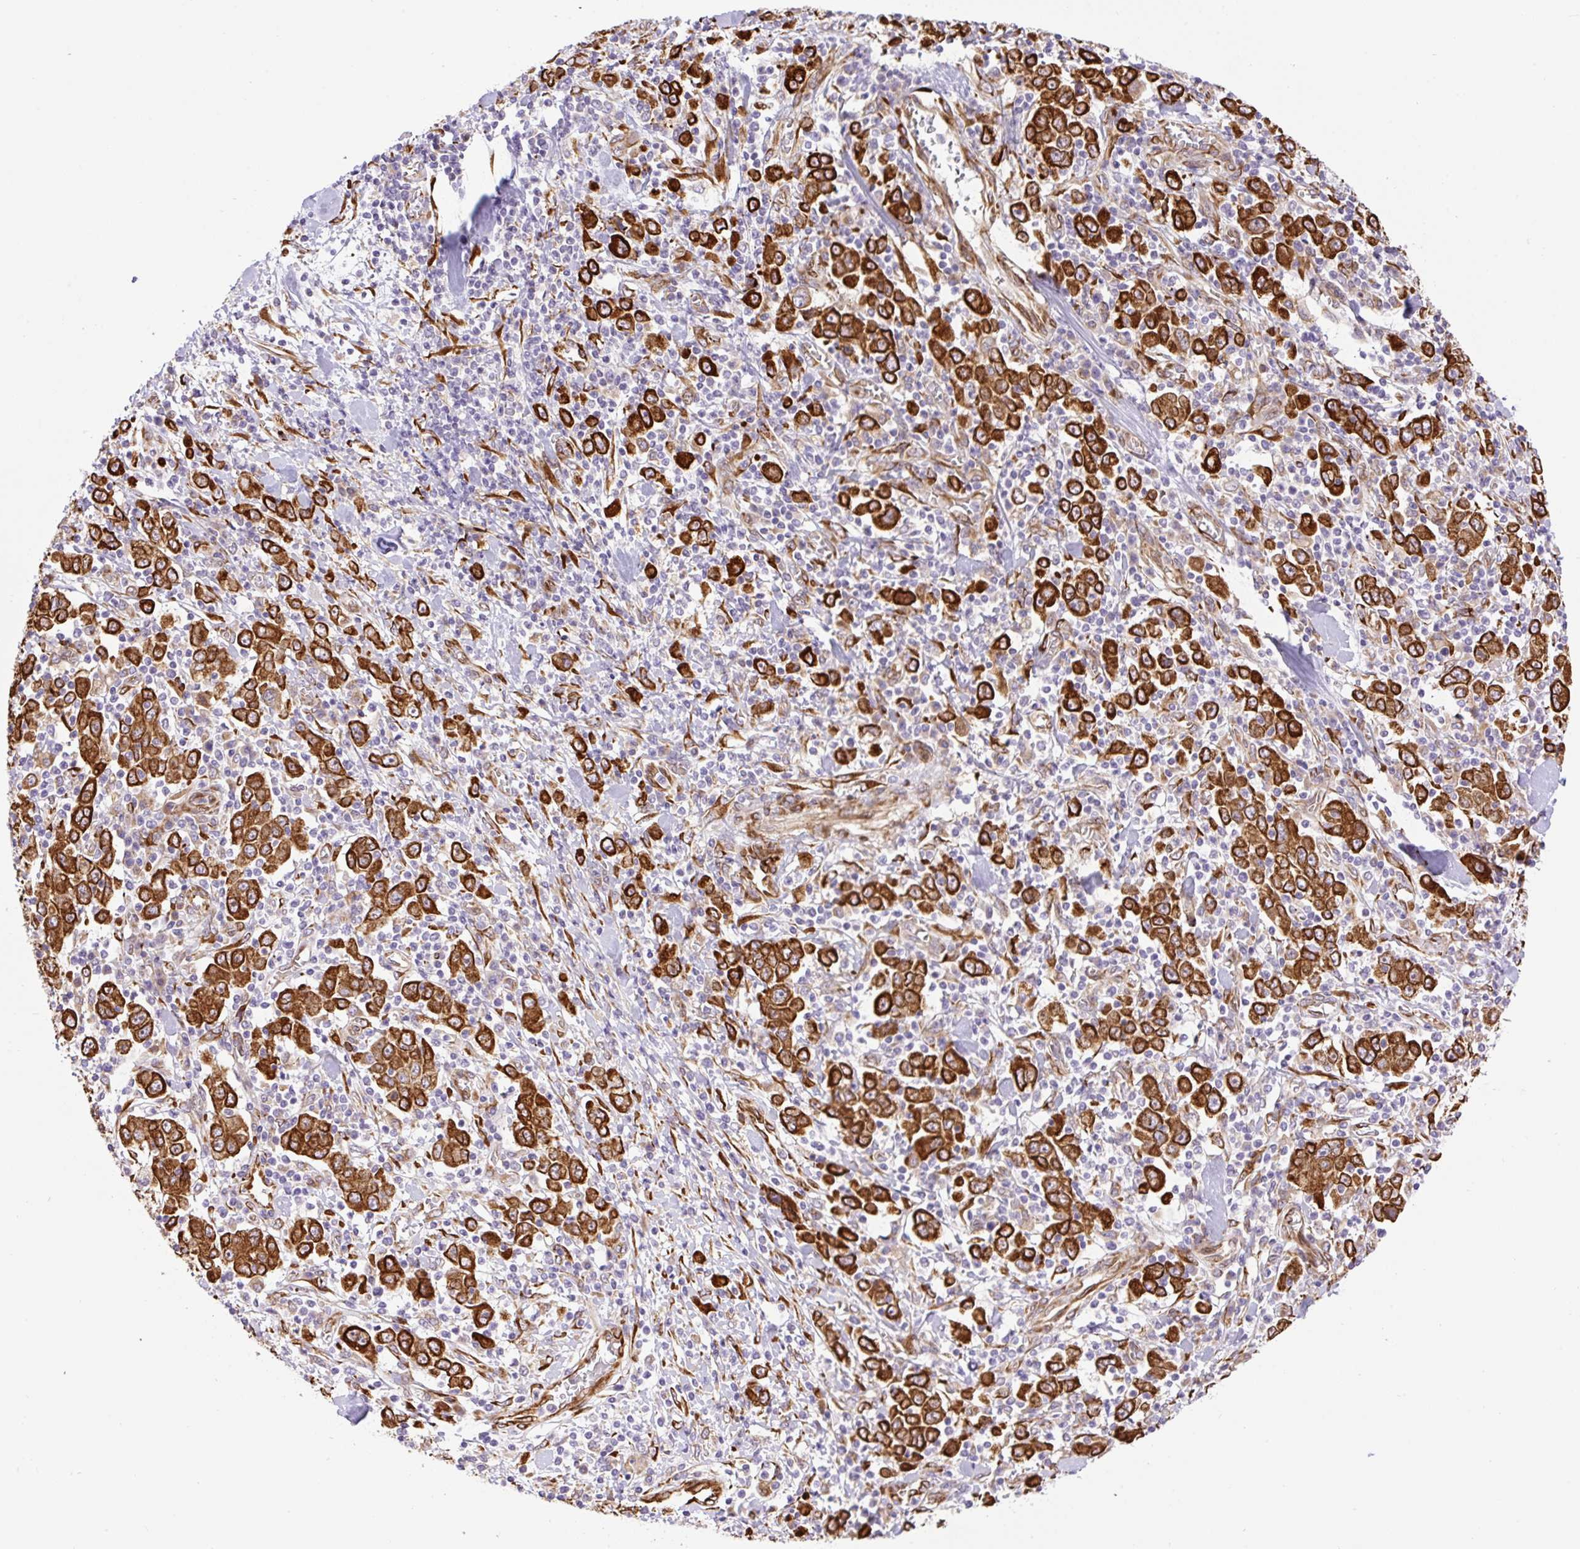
{"staining": {"intensity": "strong", "quantity": ">75%", "location": "cytoplasmic/membranous"}, "tissue": "stomach cancer", "cell_type": "Tumor cells", "image_type": "cancer", "snomed": [{"axis": "morphology", "description": "Normal tissue, NOS"}, {"axis": "morphology", "description": "Adenocarcinoma, NOS"}, {"axis": "topography", "description": "Stomach, upper"}, {"axis": "topography", "description": "Stomach"}], "caption": "IHC photomicrograph of human stomach cancer stained for a protein (brown), which exhibits high levels of strong cytoplasmic/membranous expression in about >75% of tumor cells.", "gene": "RAB30", "patient": {"sex": "male", "age": 59}}